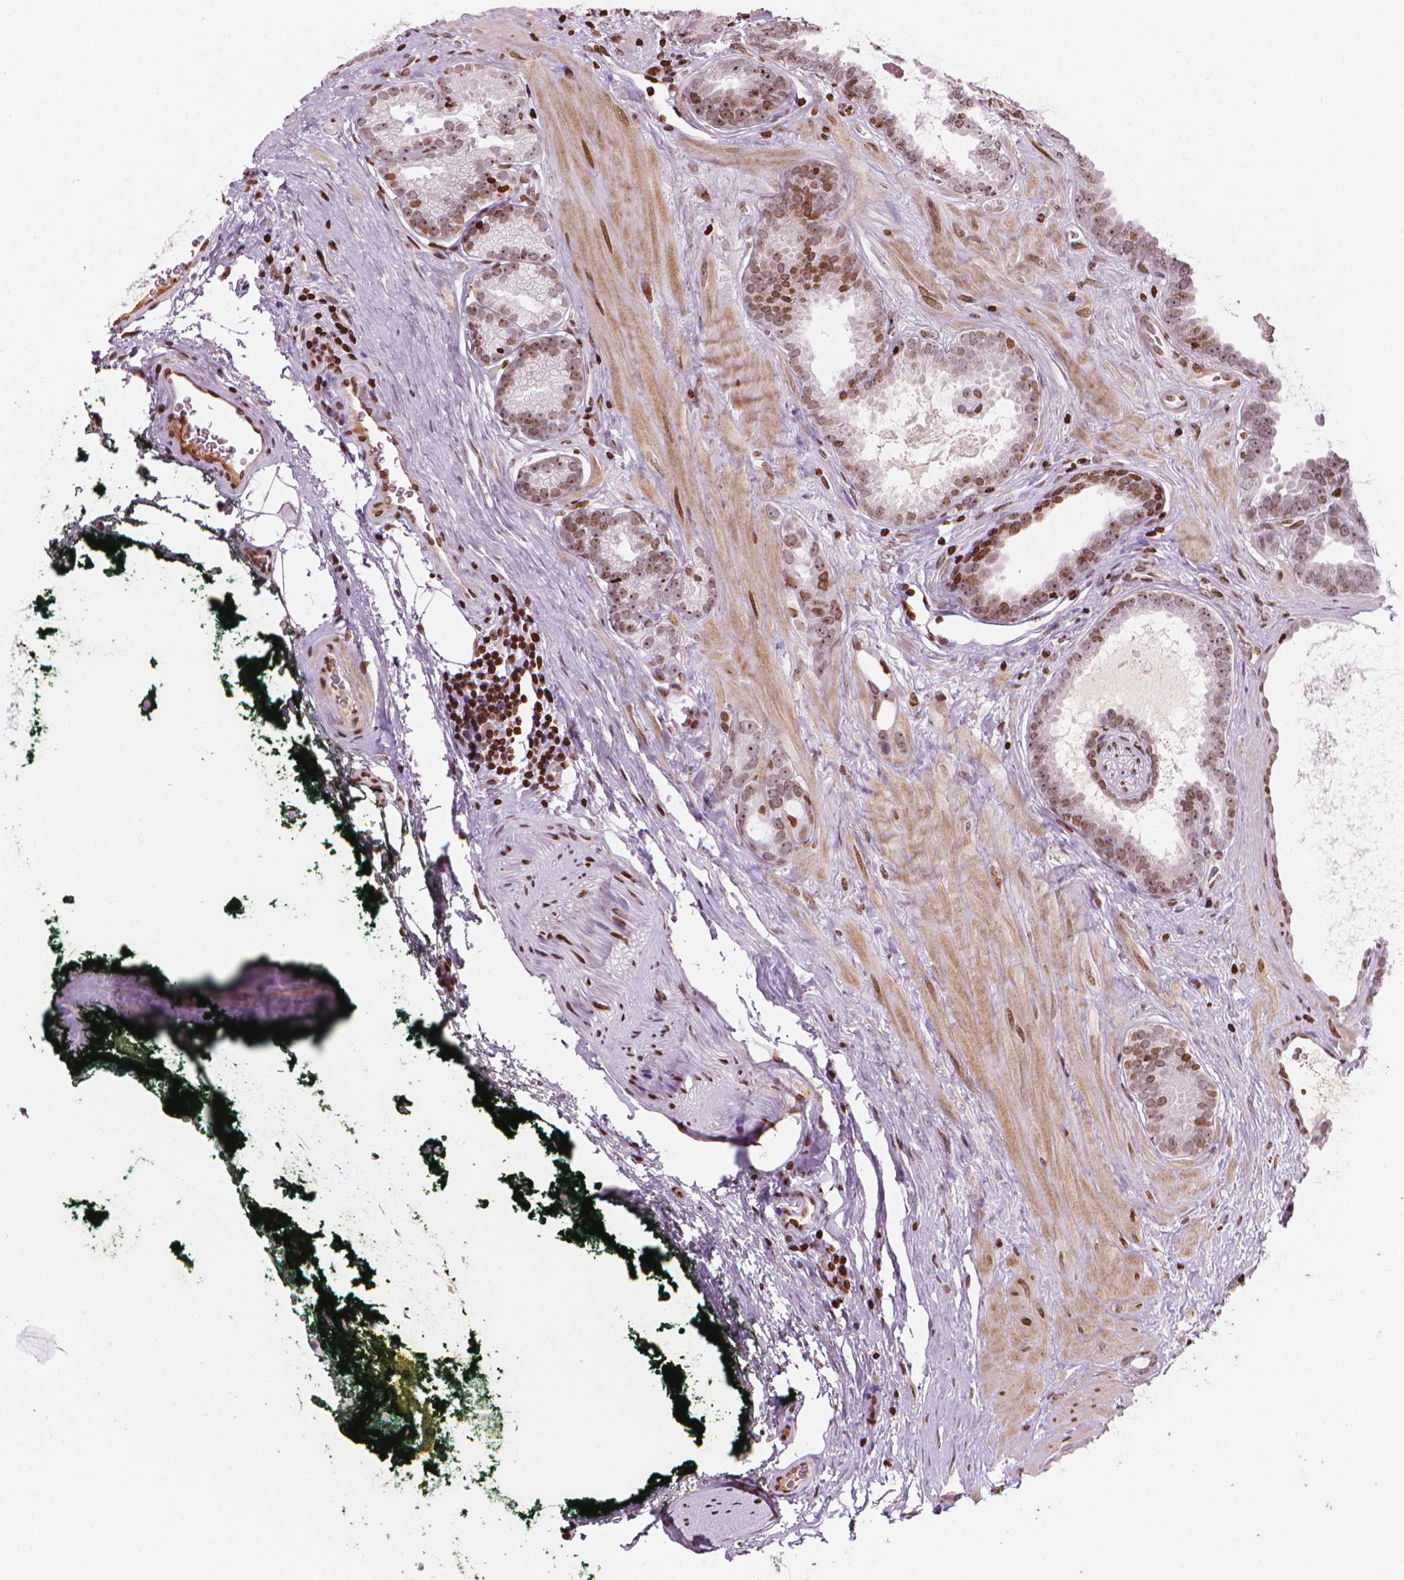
{"staining": {"intensity": "moderate", "quantity": "<25%", "location": "nuclear"}, "tissue": "prostate cancer", "cell_type": "Tumor cells", "image_type": "cancer", "snomed": [{"axis": "morphology", "description": "Adenocarcinoma, NOS"}, {"axis": "topography", "description": "Prostate"}], "caption": "Tumor cells display low levels of moderate nuclear staining in approximately <25% of cells in human prostate cancer. The staining was performed using DAB (3,3'-diaminobenzidine) to visualize the protein expression in brown, while the nuclei were stained in blue with hematoxylin (Magnification: 20x).", "gene": "PIP4K2A", "patient": {"sex": "male", "age": 64}}